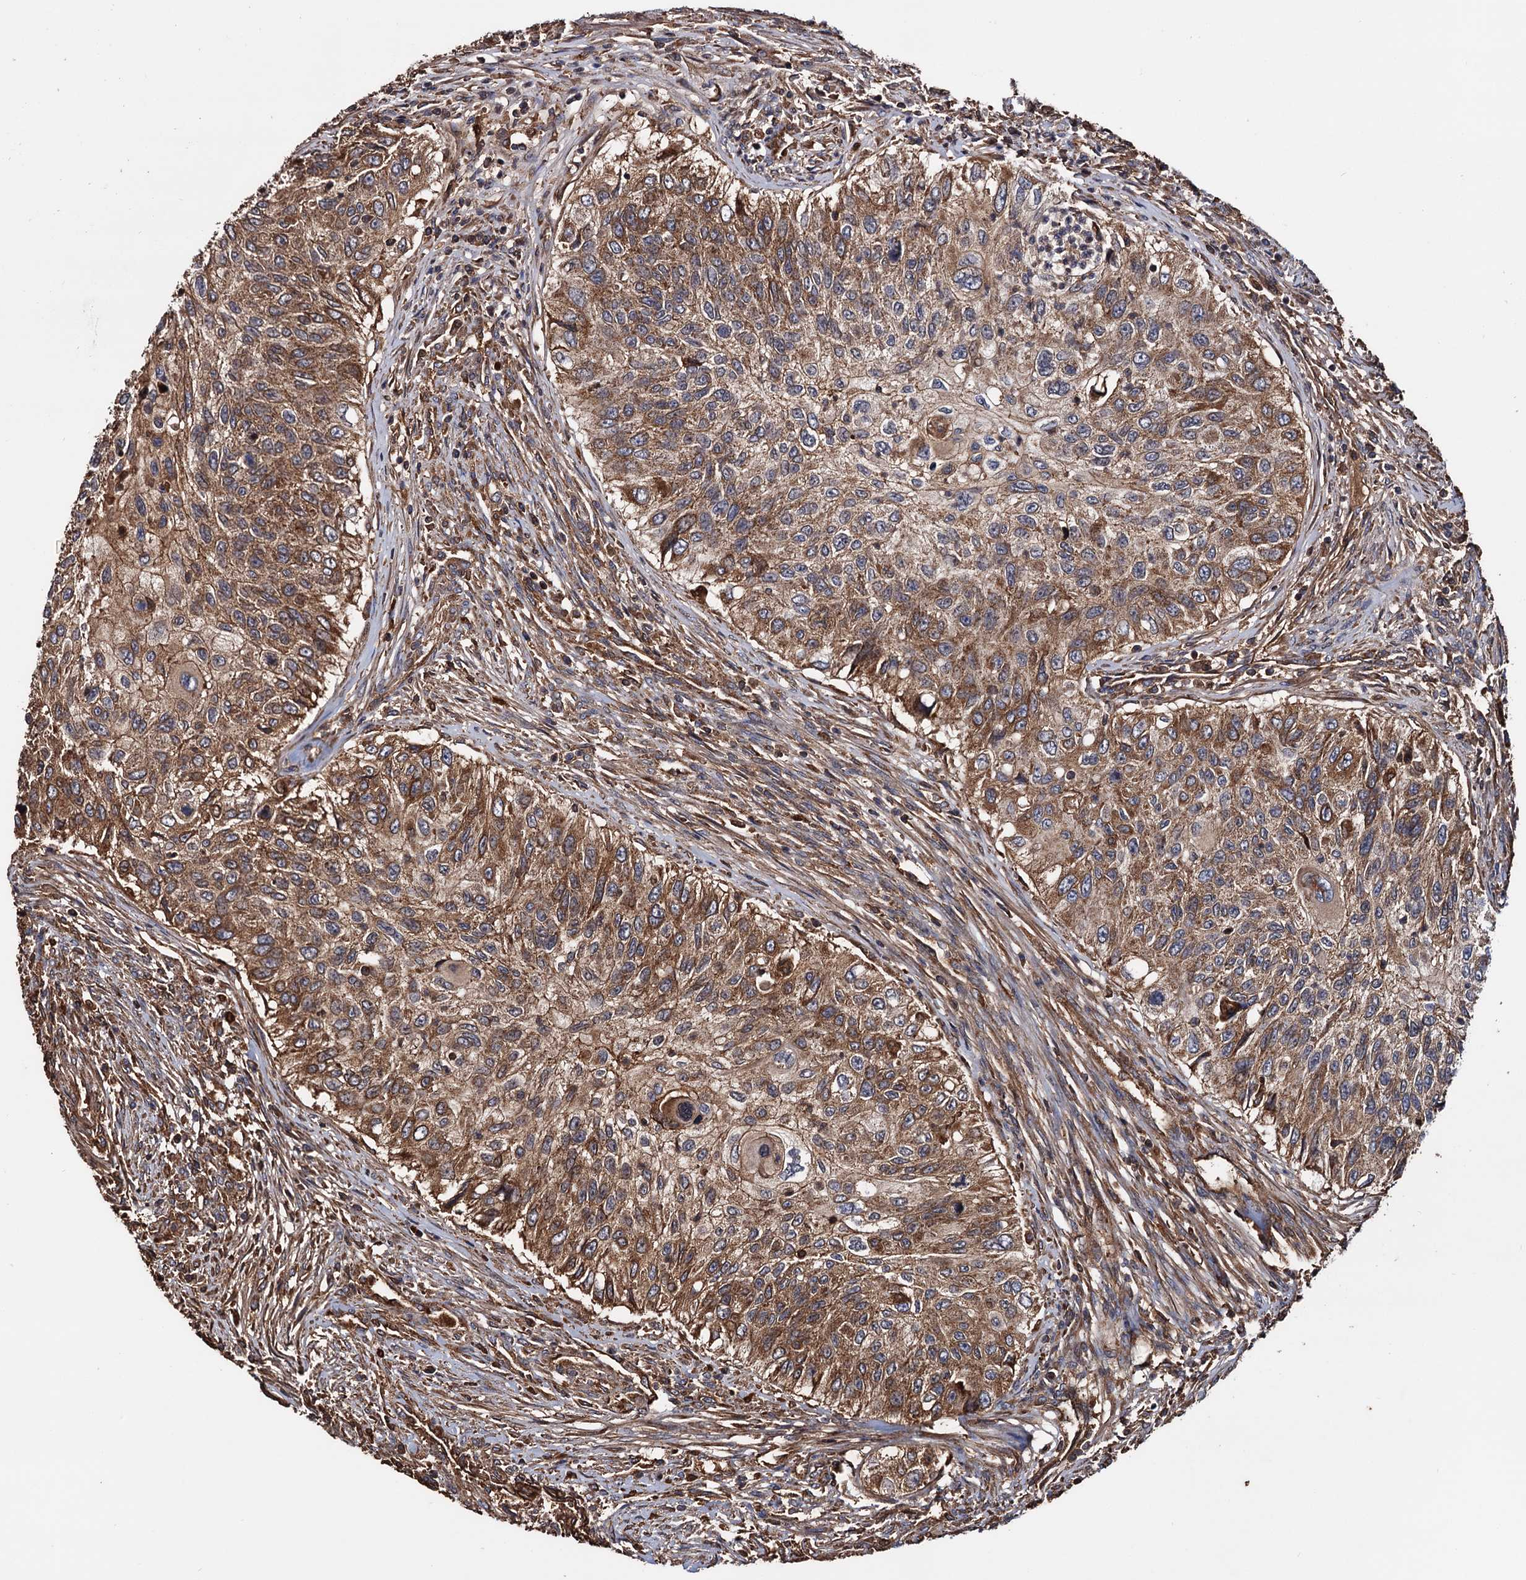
{"staining": {"intensity": "moderate", "quantity": ">75%", "location": "cytoplasmic/membranous"}, "tissue": "urothelial cancer", "cell_type": "Tumor cells", "image_type": "cancer", "snomed": [{"axis": "morphology", "description": "Urothelial carcinoma, High grade"}, {"axis": "topography", "description": "Urinary bladder"}], "caption": "A medium amount of moderate cytoplasmic/membranous expression is present in approximately >75% of tumor cells in urothelial cancer tissue.", "gene": "MRPL42", "patient": {"sex": "female", "age": 60}}